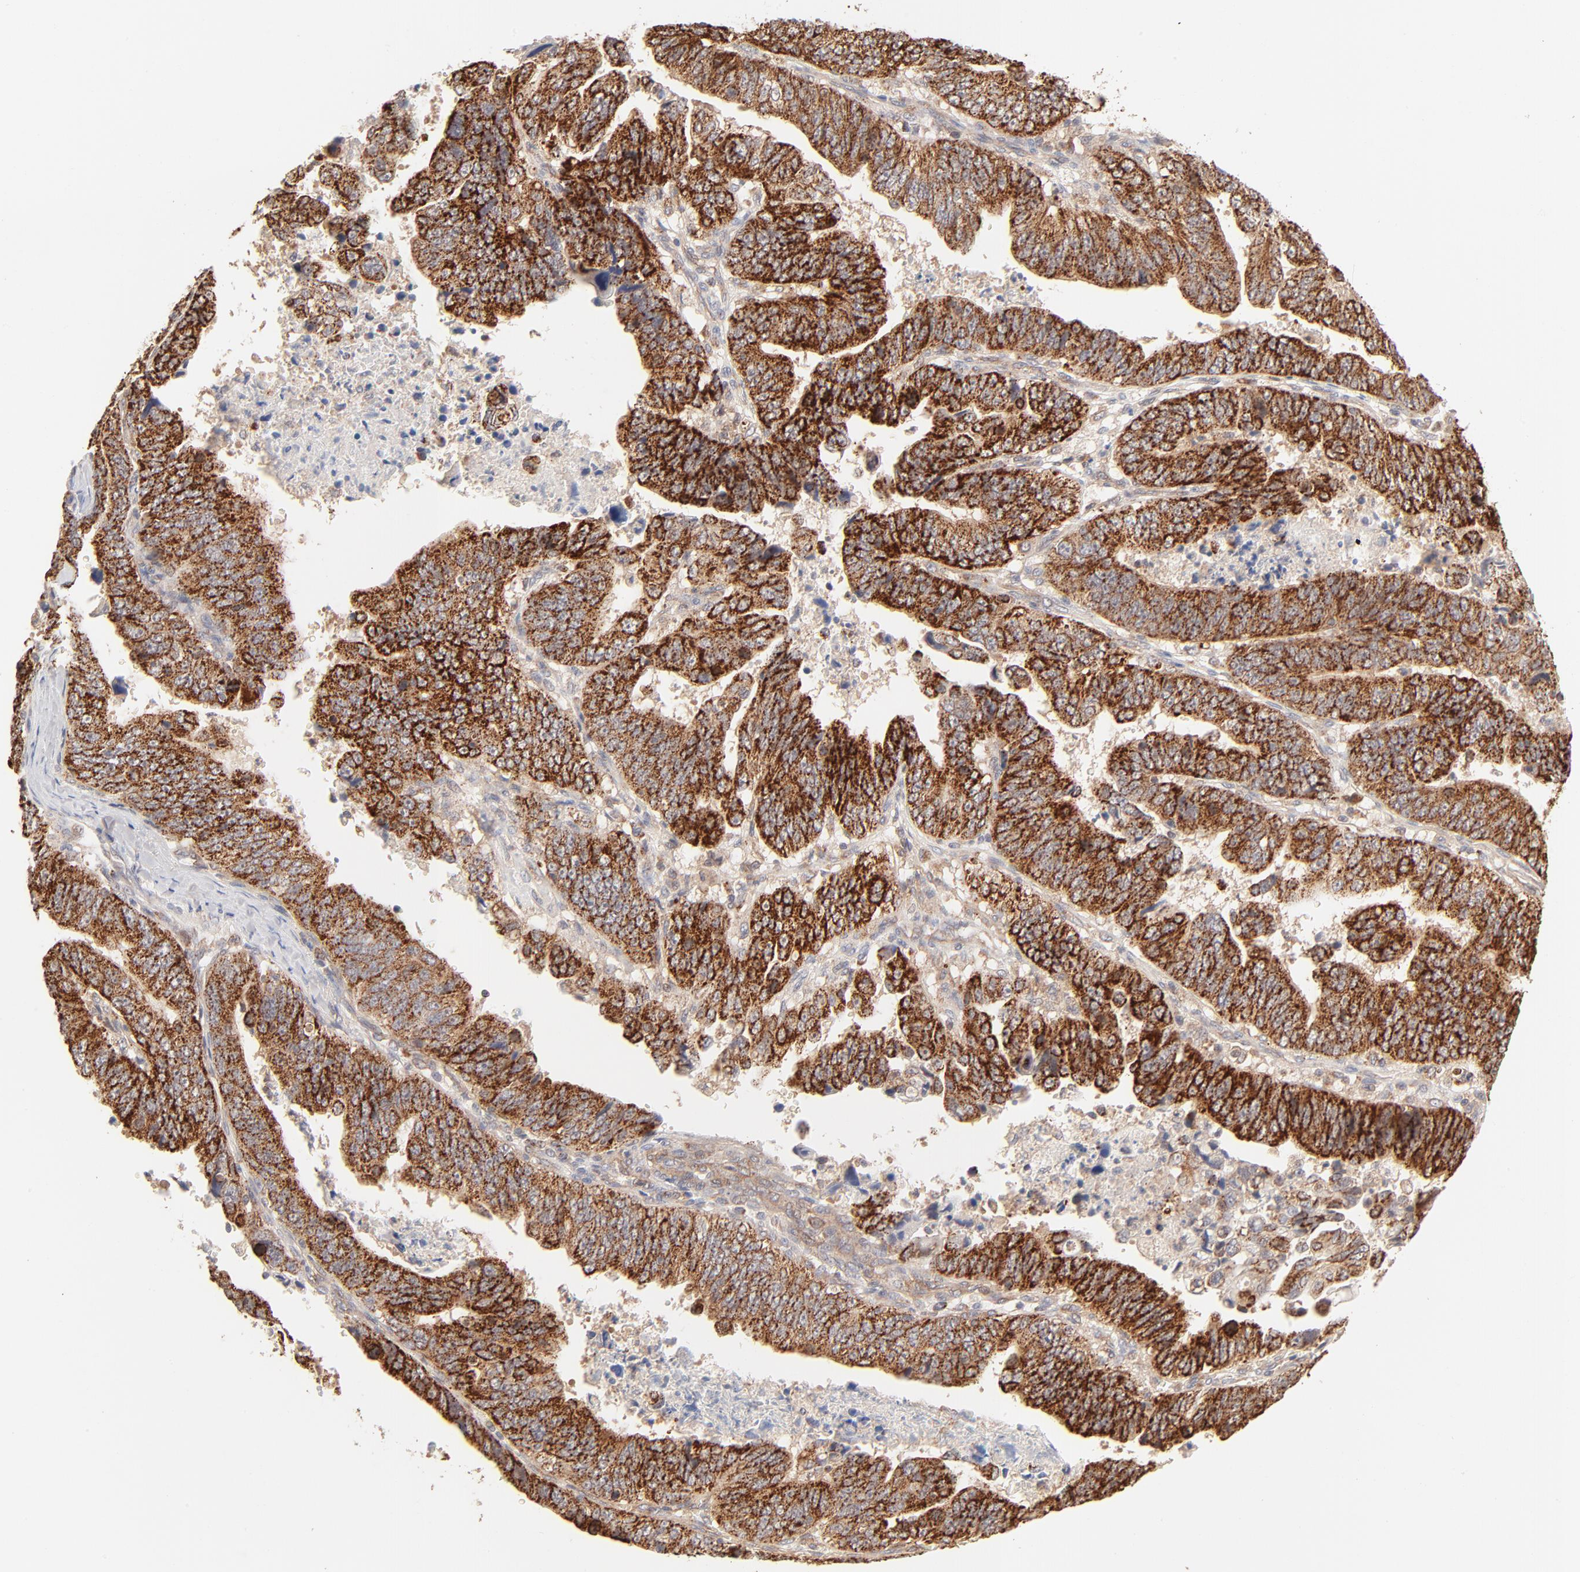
{"staining": {"intensity": "strong", "quantity": ">75%", "location": "cytoplasmic/membranous"}, "tissue": "stomach cancer", "cell_type": "Tumor cells", "image_type": "cancer", "snomed": [{"axis": "morphology", "description": "Adenocarcinoma, NOS"}, {"axis": "topography", "description": "Stomach, upper"}], "caption": "High-power microscopy captured an immunohistochemistry (IHC) image of stomach cancer, revealing strong cytoplasmic/membranous expression in about >75% of tumor cells. (IHC, brightfield microscopy, high magnification).", "gene": "CSPG4", "patient": {"sex": "female", "age": 50}}